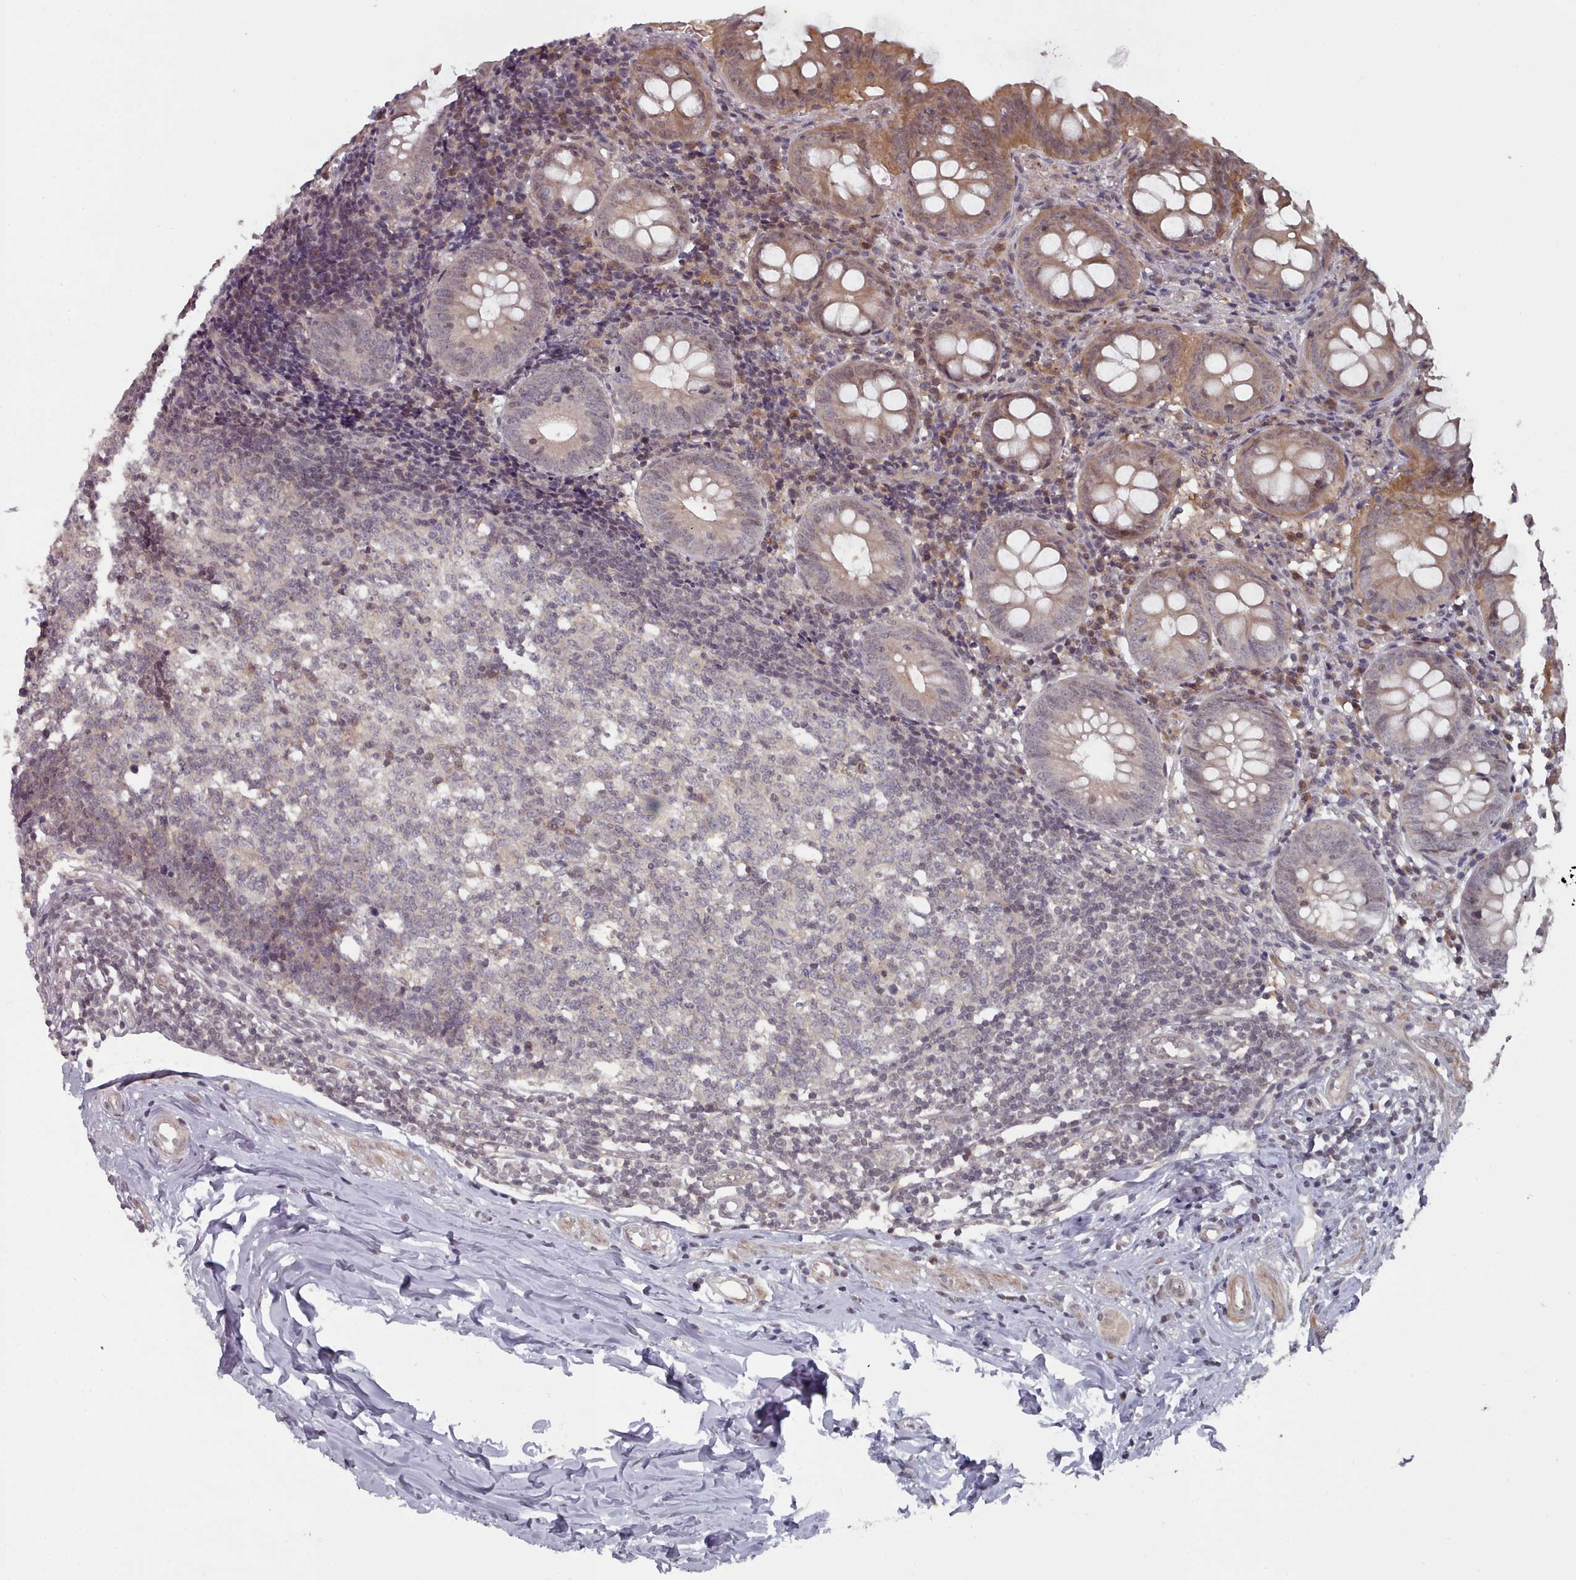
{"staining": {"intensity": "moderate", "quantity": "<25%", "location": "cytoplasmic/membranous"}, "tissue": "appendix", "cell_type": "Glandular cells", "image_type": "normal", "snomed": [{"axis": "morphology", "description": "Normal tissue, NOS"}, {"axis": "topography", "description": "Appendix"}], "caption": "This histopathology image shows IHC staining of benign appendix, with low moderate cytoplasmic/membranous positivity in approximately <25% of glandular cells.", "gene": "HYAL3", "patient": {"sex": "female", "age": 54}}